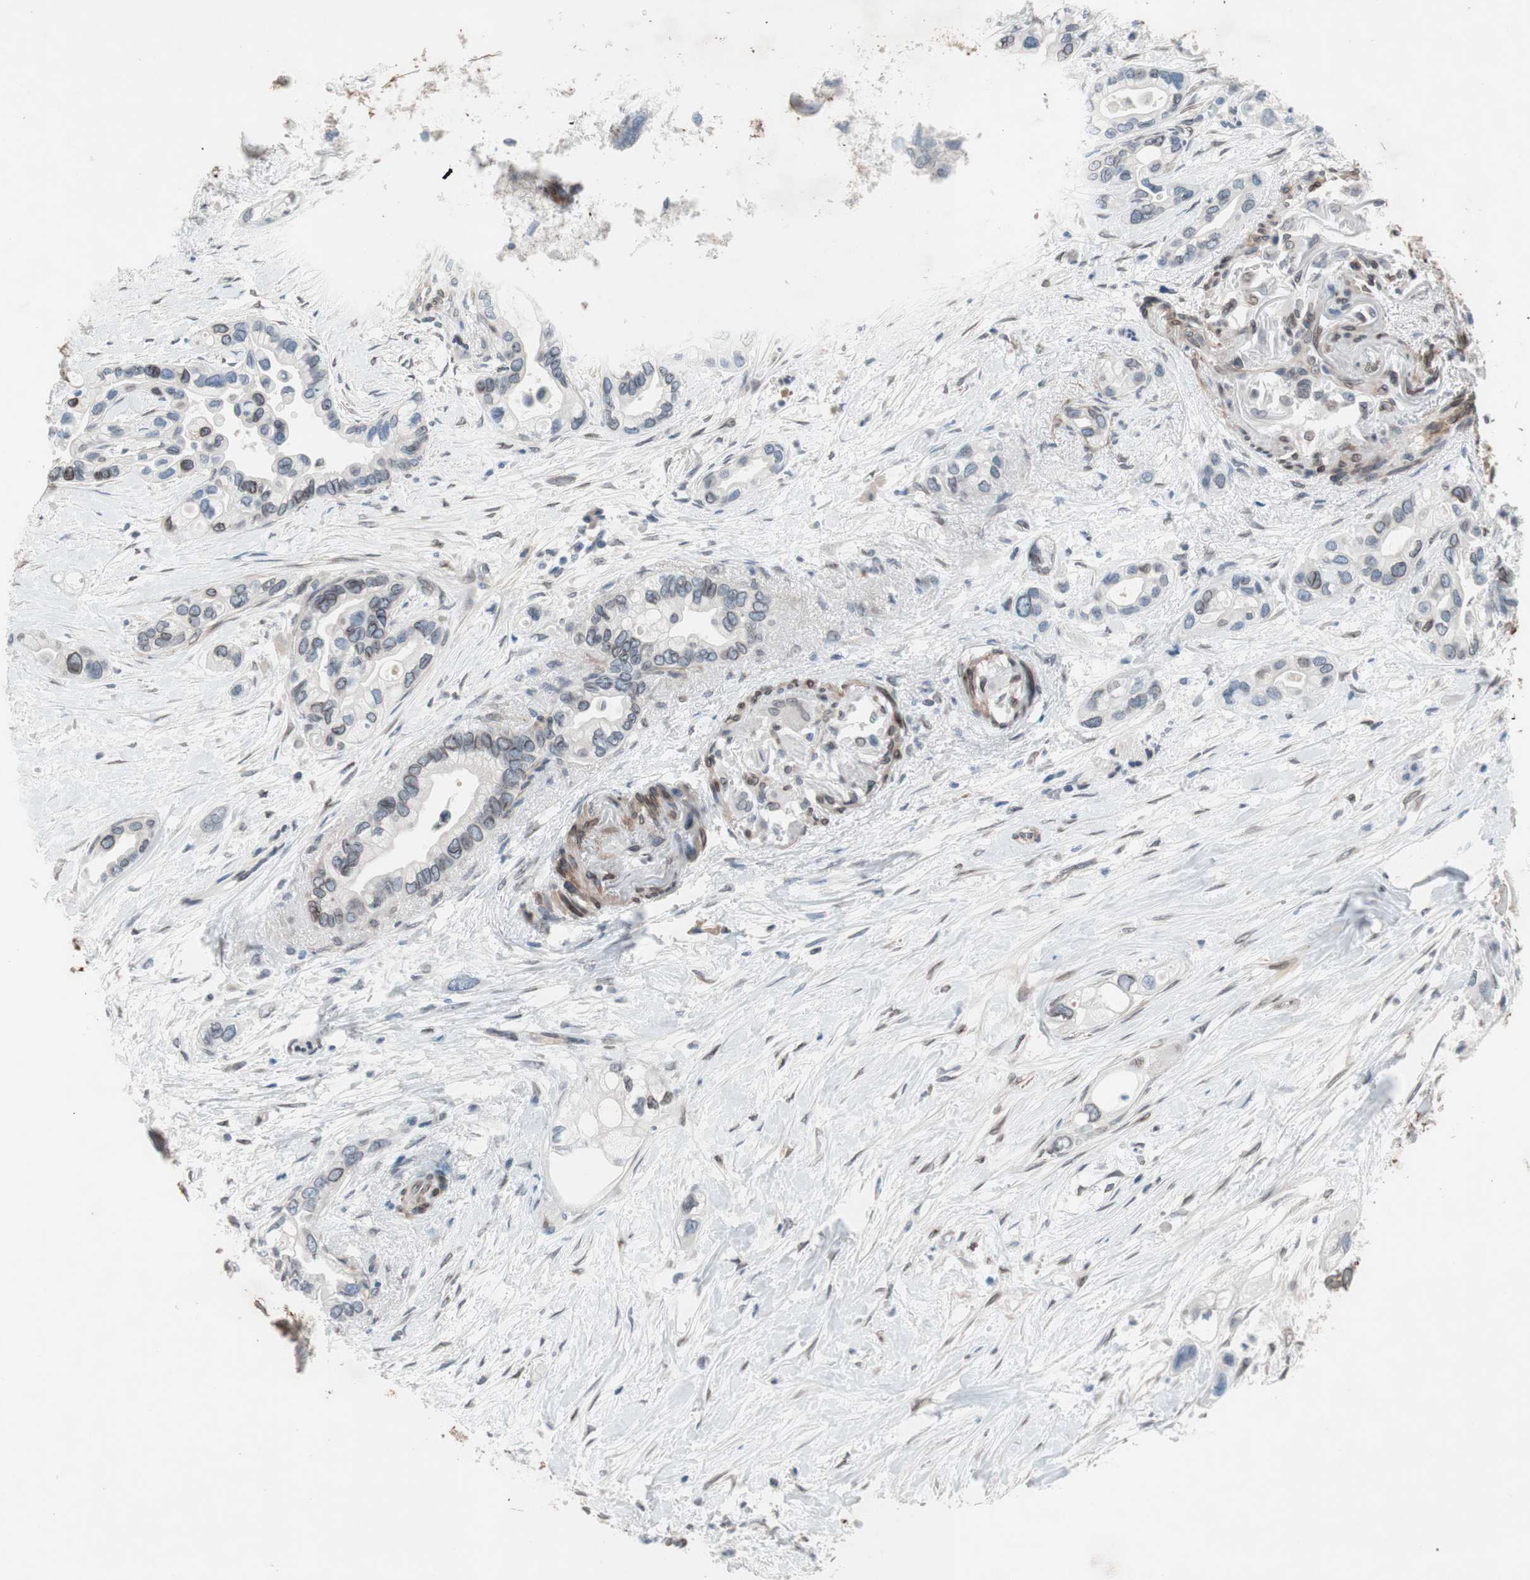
{"staining": {"intensity": "moderate", "quantity": "<25%", "location": "cytoplasmic/membranous,nuclear"}, "tissue": "pancreatic cancer", "cell_type": "Tumor cells", "image_type": "cancer", "snomed": [{"axis": "morphology", "description": "Adenocarcinoma, NOS"}, {"axis": "topography", "description": "Pancreas"}], "caption": "Brown immunohistochemical staining in adenocarcinoma (pancreatic) shows moderate cytoplasmic/membranous and nuclear staining in about <25% of tumor cells.", "gene": "ARNT2", "patient": {"sex": "female", "age": 77}}